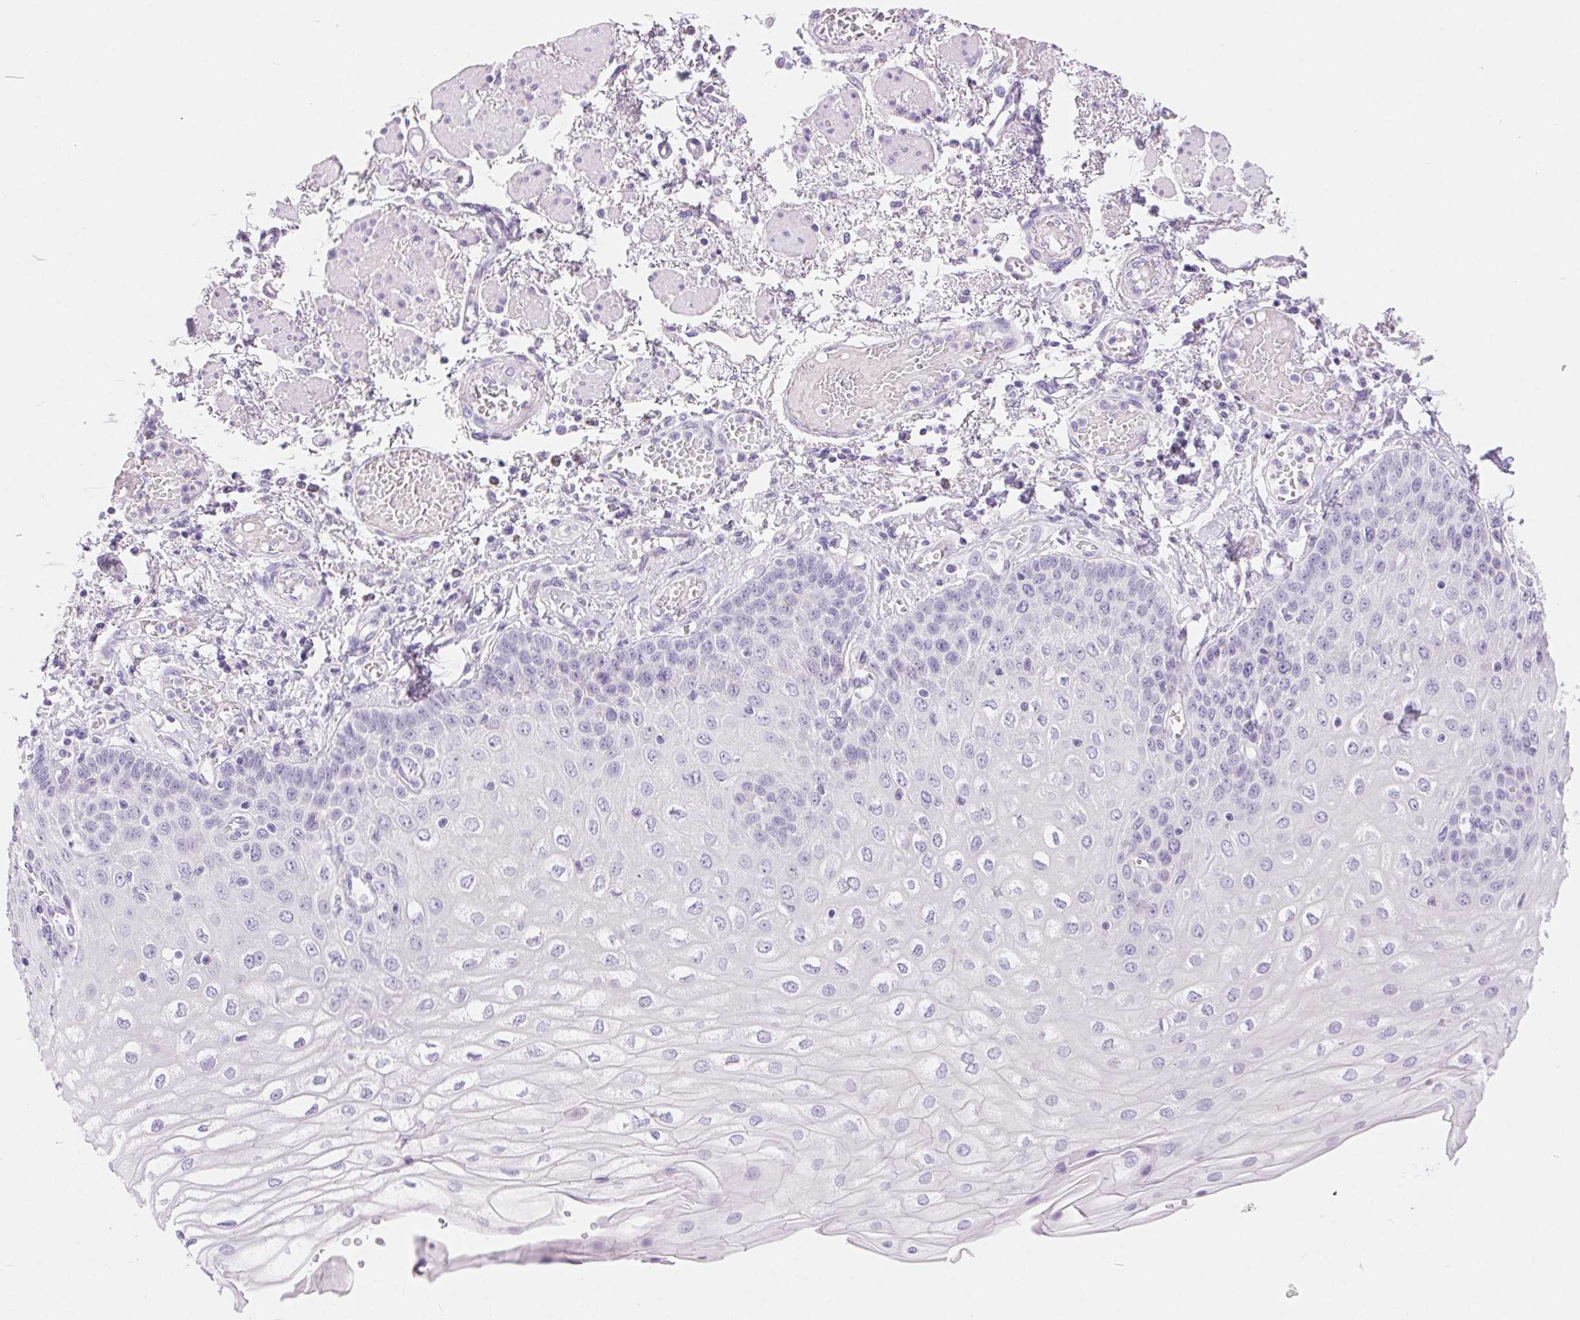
{"staining": {"intensity": "negative", "quantity": "none", "location": "none"}, "tissue": "esophagus", "cell_type": "Squamous epithelial cells", "image_type": "normal", "snomed": [{"axis": "morphology", "description": "Normal tissue, NOS"}, {"axis": "morphology", "description": "Adenocarcinoma, NOS"}, {"axis": "topography", "description": "Esophagus"}], "caption": "Esophagus was stained to show a protein in brown. There is no significant positivity in squamous epithelial cells. The staining was performed using DAB to visualize the protein expression in brown, while the nuclei were stained in blue with hematoxylin (Magnification: 20x).", "gene": "CLDN16", "patient": {"sex": "male", "age": 81}}